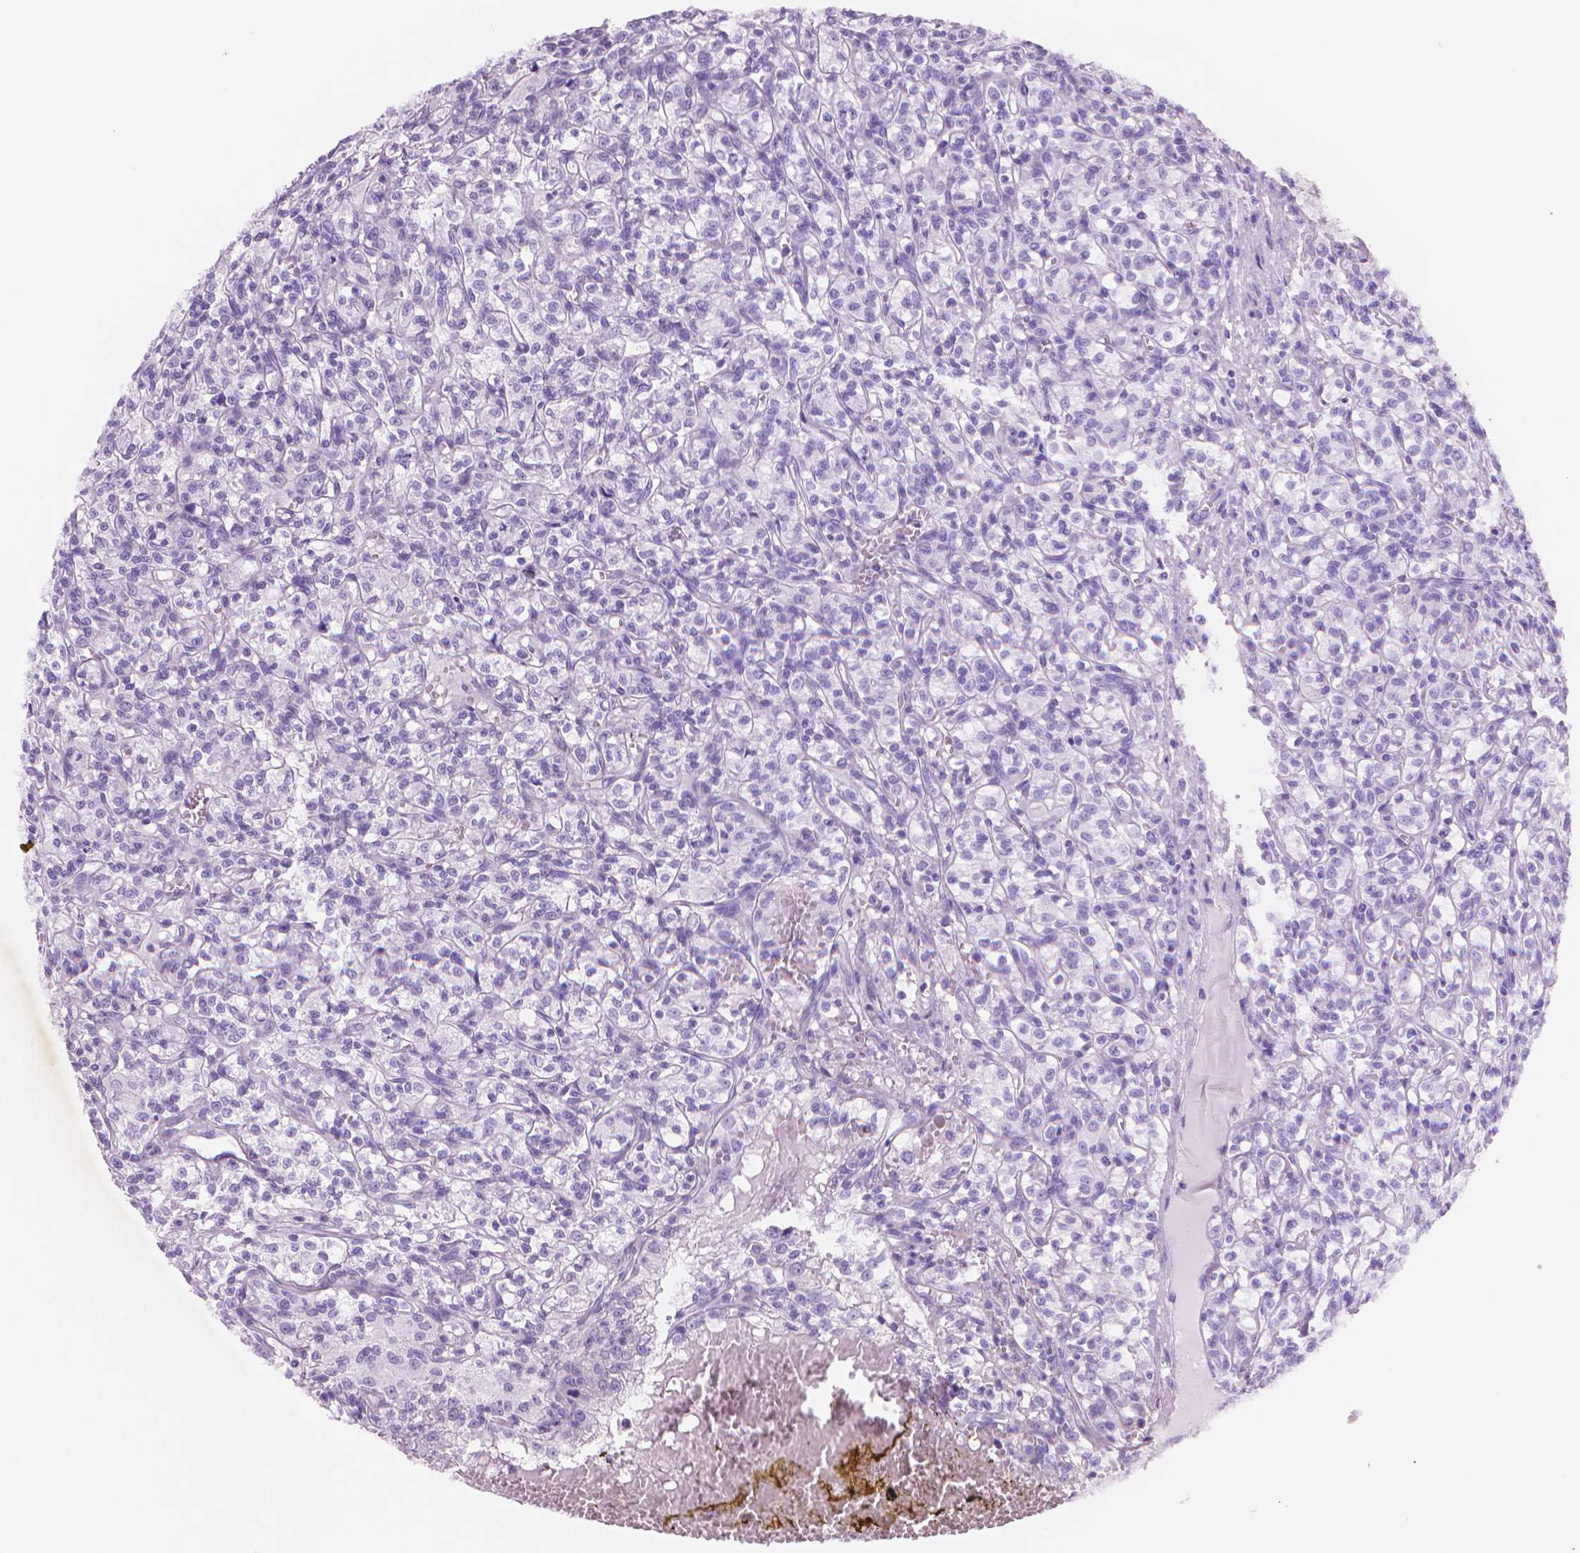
{"staining": {"intensity": "negative", "quantity": "none", "location": "none"}, "tissue": "renal cancer", "cell_type": "Tumor cells", "image_type": "cancer", "snomed": [{"axis": "morphology", "description": "Adenocarcinoma, NOS"}, {"axis": "topography", "description": "Kidney"}], "caption": "Human renal cancer (adenocarcinoma) stained for a protein using immunohistochemistry (IHC) demonstrates no expression in tumor cells.", "gene": "POLR3D", "patient": {"sex": "male", "age": 36}}